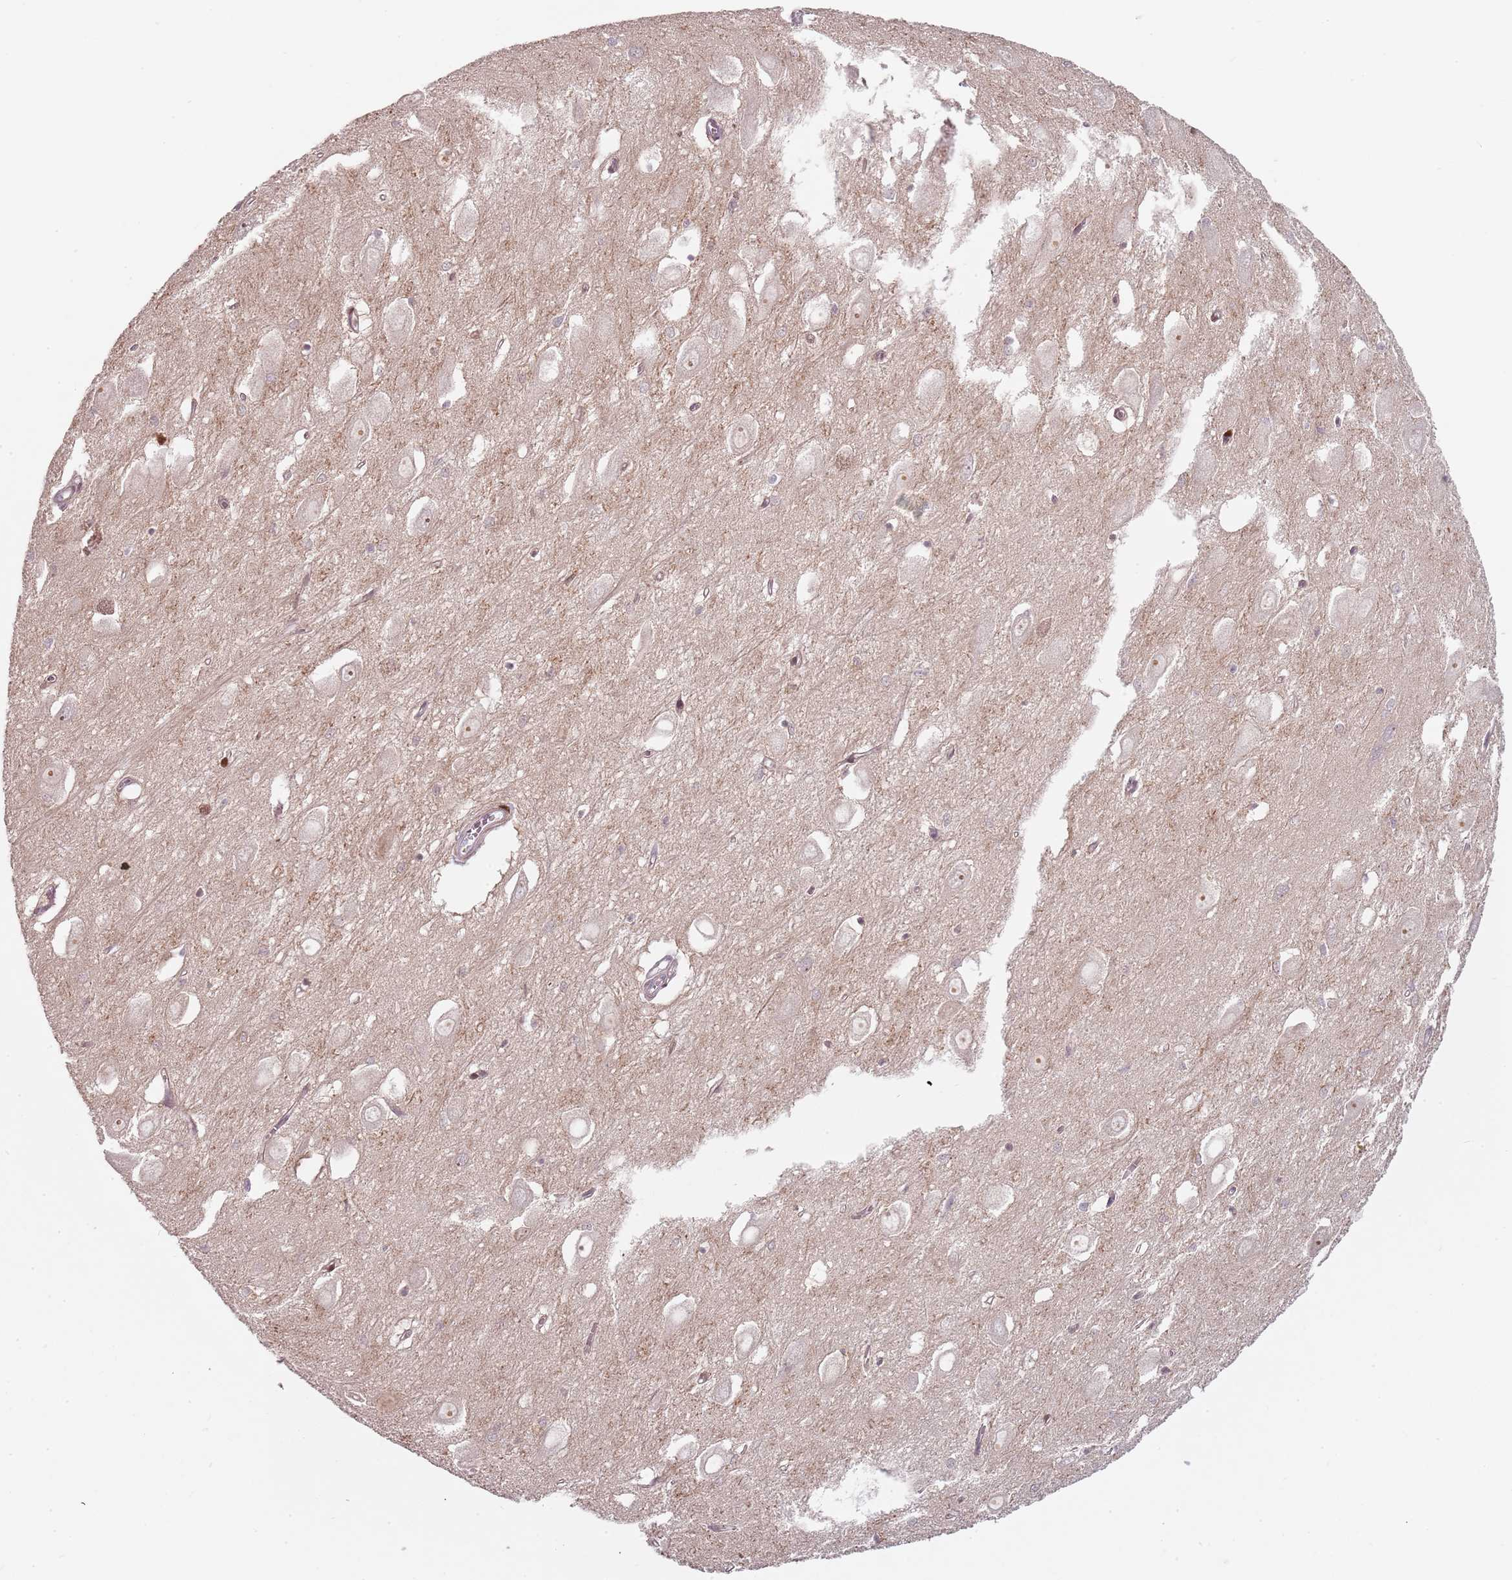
{"staining": {"intensity": "negative", "quantity": "none", "location": "none"}, "tissue": "hippocampus", "cell_type": "Glial cells", "image_type": "normal", "snomed": [{"axis": "morphology", "description": "Normal tissue, NOS"}, {"axis": "topography", "description": "Hippocampus"}], "caption": "Immunohistochemistry (IHC) of unremarkable hippocampus demonstrates no positivity in glial cells.", "gene": "RPS6KA2", "patient": {"sex": "female", "age": 64}}